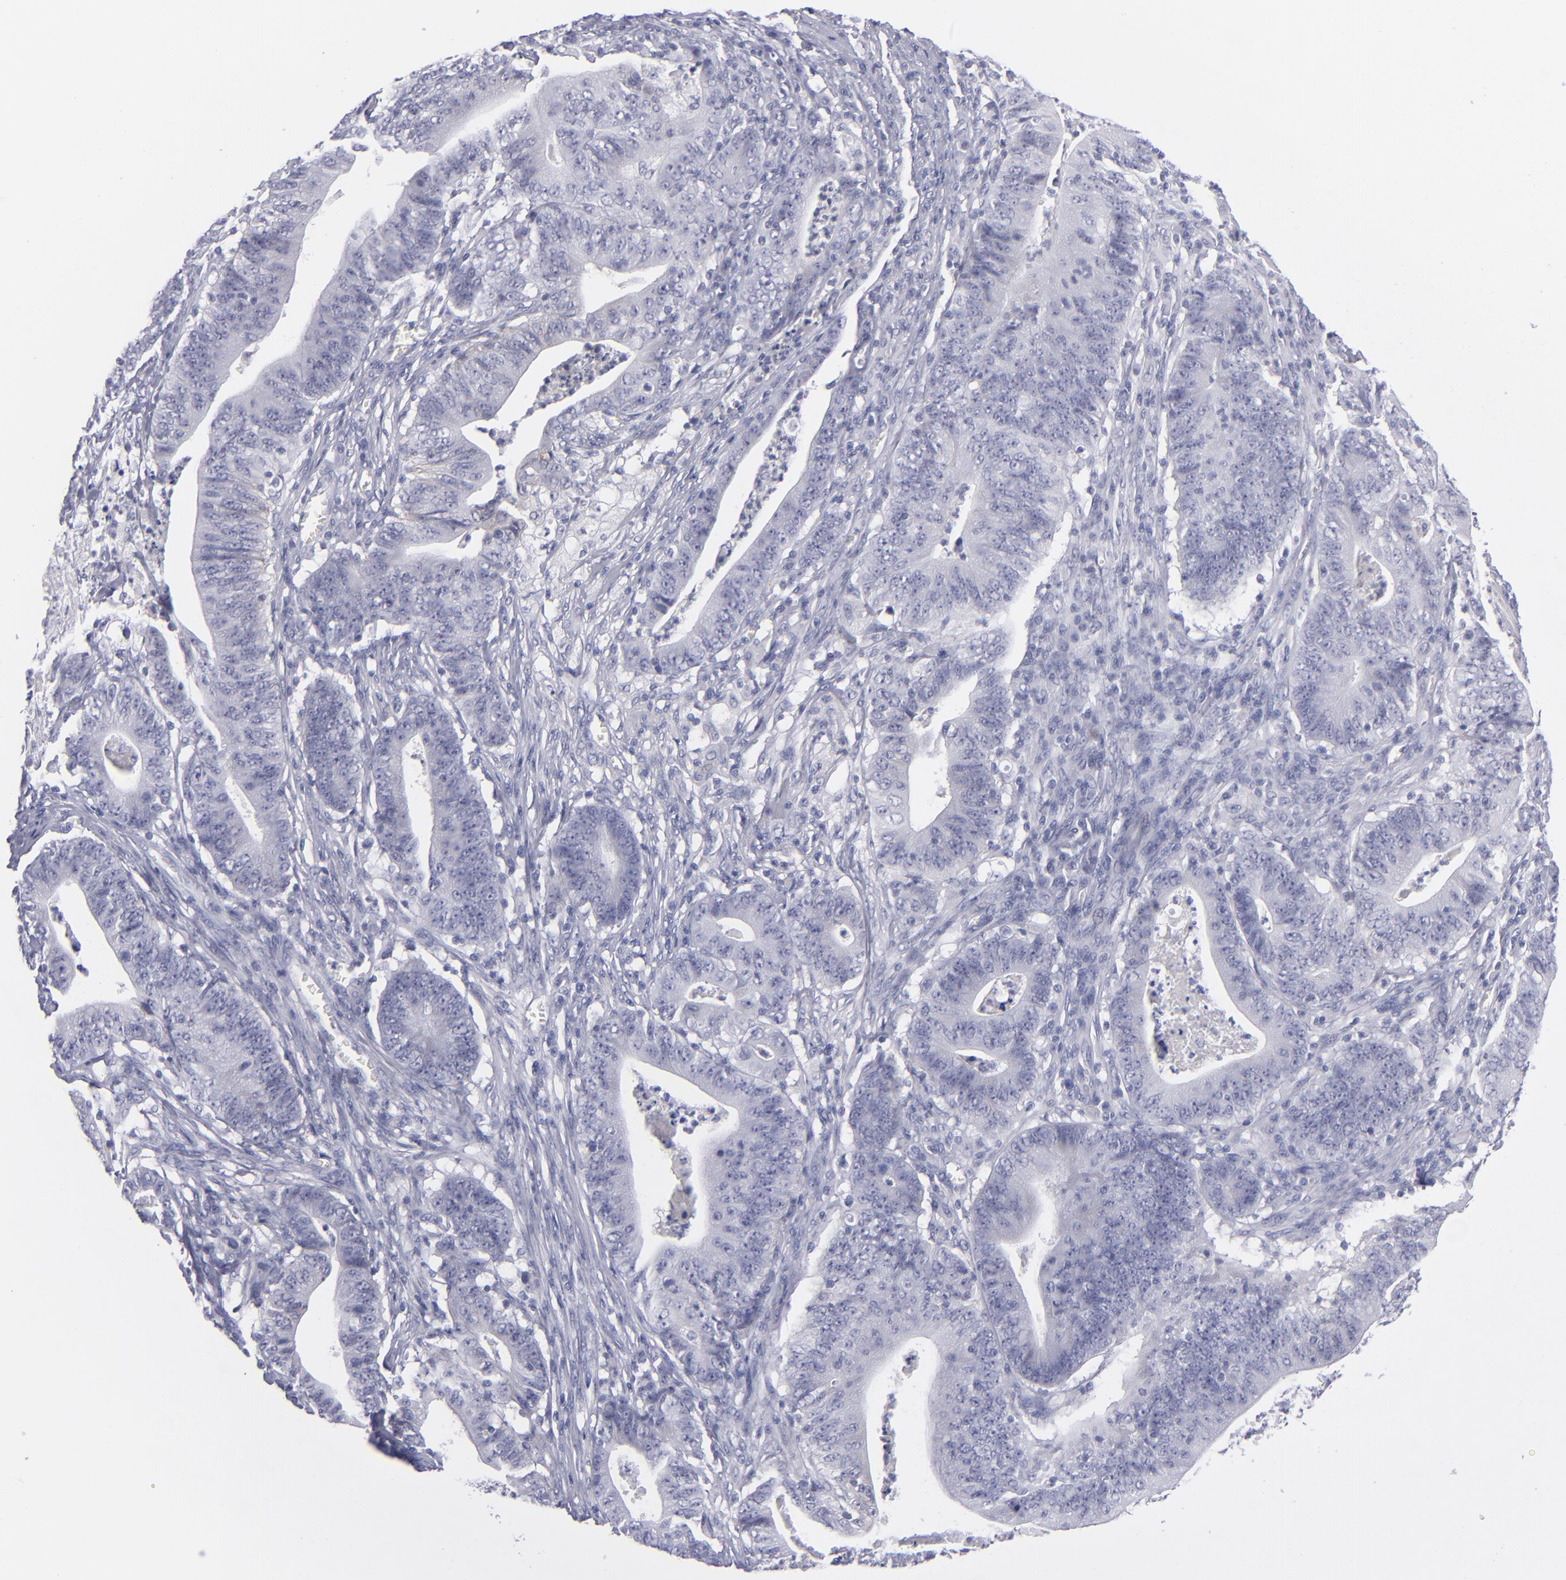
{"staining": {"intensity": "negative", "quantity": "none", "location": "none"}, "tissue": "stomach cancer", "cell_type": "Tumor cells", "image_type": "cancer", "snomed": [{"axis": "morphology", "description": "Adenocarcinoma, NOS"}, {"axis": "topography", "description": "Stomach, lower"}], "caption": "DAB (3,3'-diaminobenzidine) immunohistochemical staining of human stomach cancer demonstrates no significant positivity in tumor cells.", "gene": "ITGB4", "patient": {"sex": "female", "age": 86}}